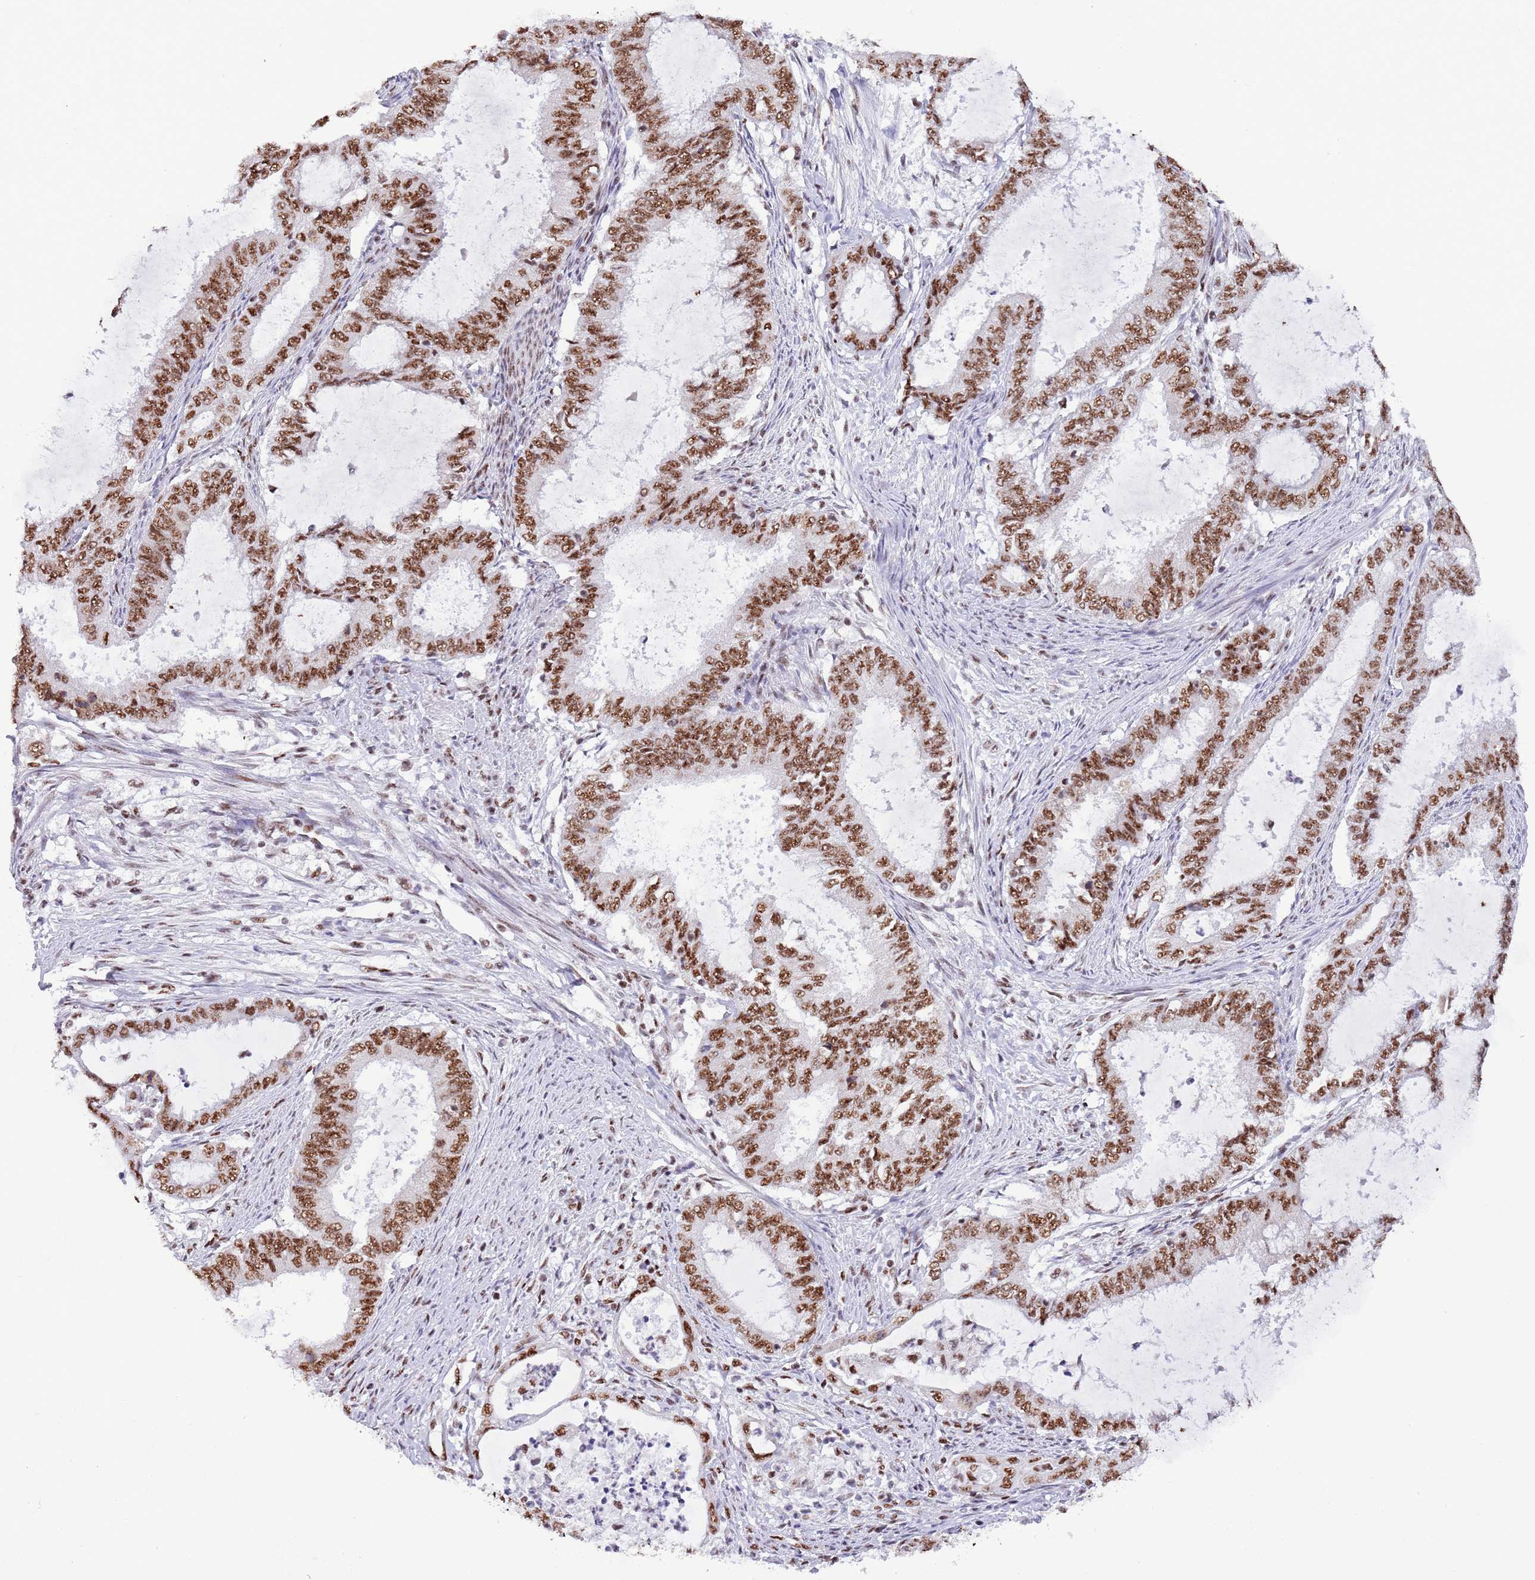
{"staining": {"intensity": "strong", "quantity": ">75%", "location": "nuclear"}, "tissue": "endometrial cancer", "cell_type": "Tumor cells", "image_type": "cancer", "snomed": [{"axis": "morphology", "description": "Adenocarcinoma, NOS"}, {"axis": "topography", "description": "Endometrium"}], "caption": "About >75% of tumor cells in human endometrial cancer demonstrate strong nuclear protein expression as visualized by brown immunohistochemical staining.", "gene": "SF3A2", "patient": {"sex": "female", "age": 51}}